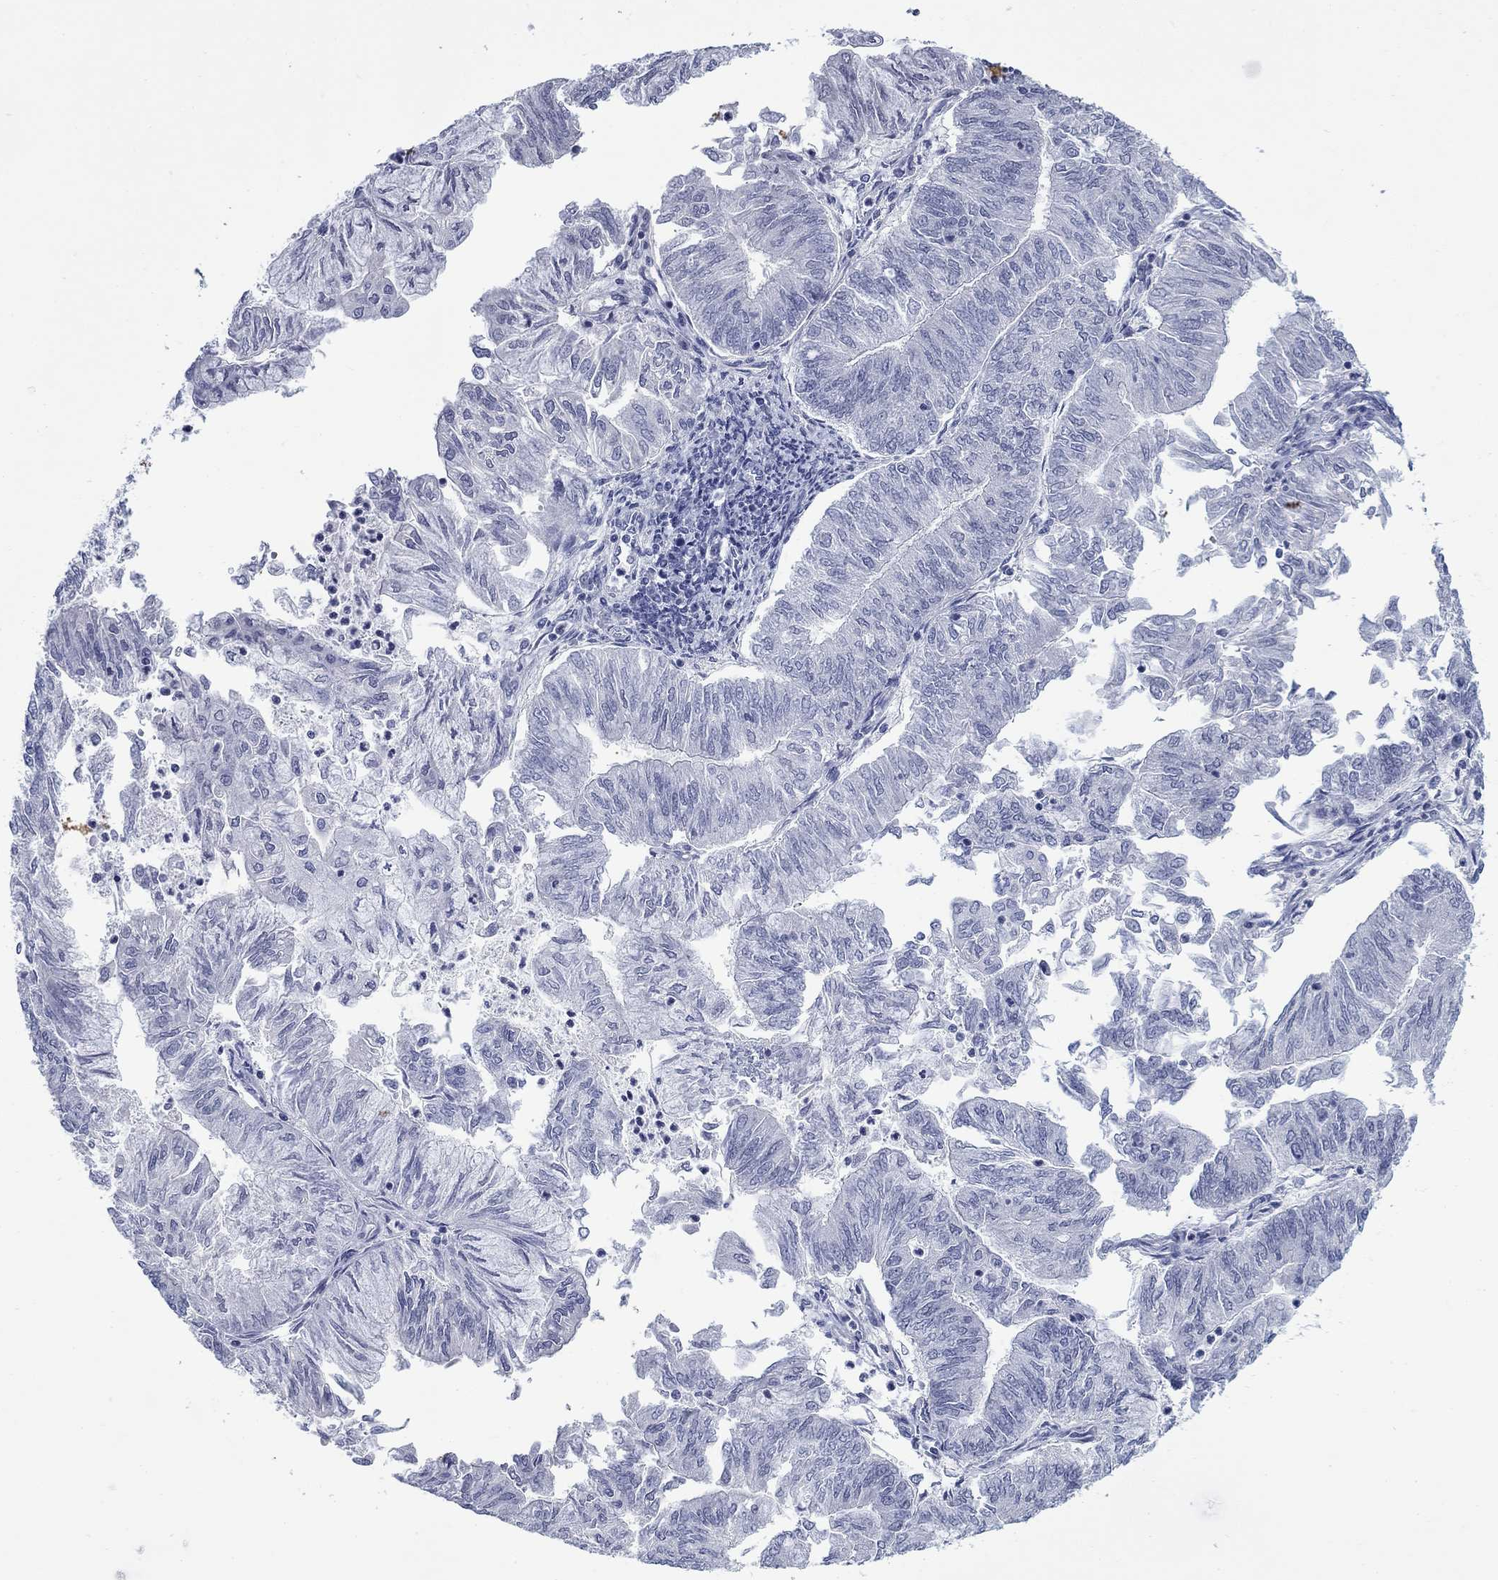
{"staining": {"intensity": "negative", "quantity": "none", "location": "none"}, "tissue": "endometrial cancer", "cell_type": "Tumor cells", "image_type": "cancer", "snomed": [{"axis": "morphology", "description": "Adenocarcinoma, NOS"}, {"axis": "topography", "description": "Endometrium"}], "caption": "Endometrial cancer was stained to show a protein in brown. There is no significant expression in tumor cells. (Stains: DAB (3,3'-diaminobenzidine) immunohistochemistry with hematoxylin counter stain, Microscopy: brightfield microscopy at high magnification).", "gene": "NPAS3", "patient": {"sex": "female", "age": 59}}